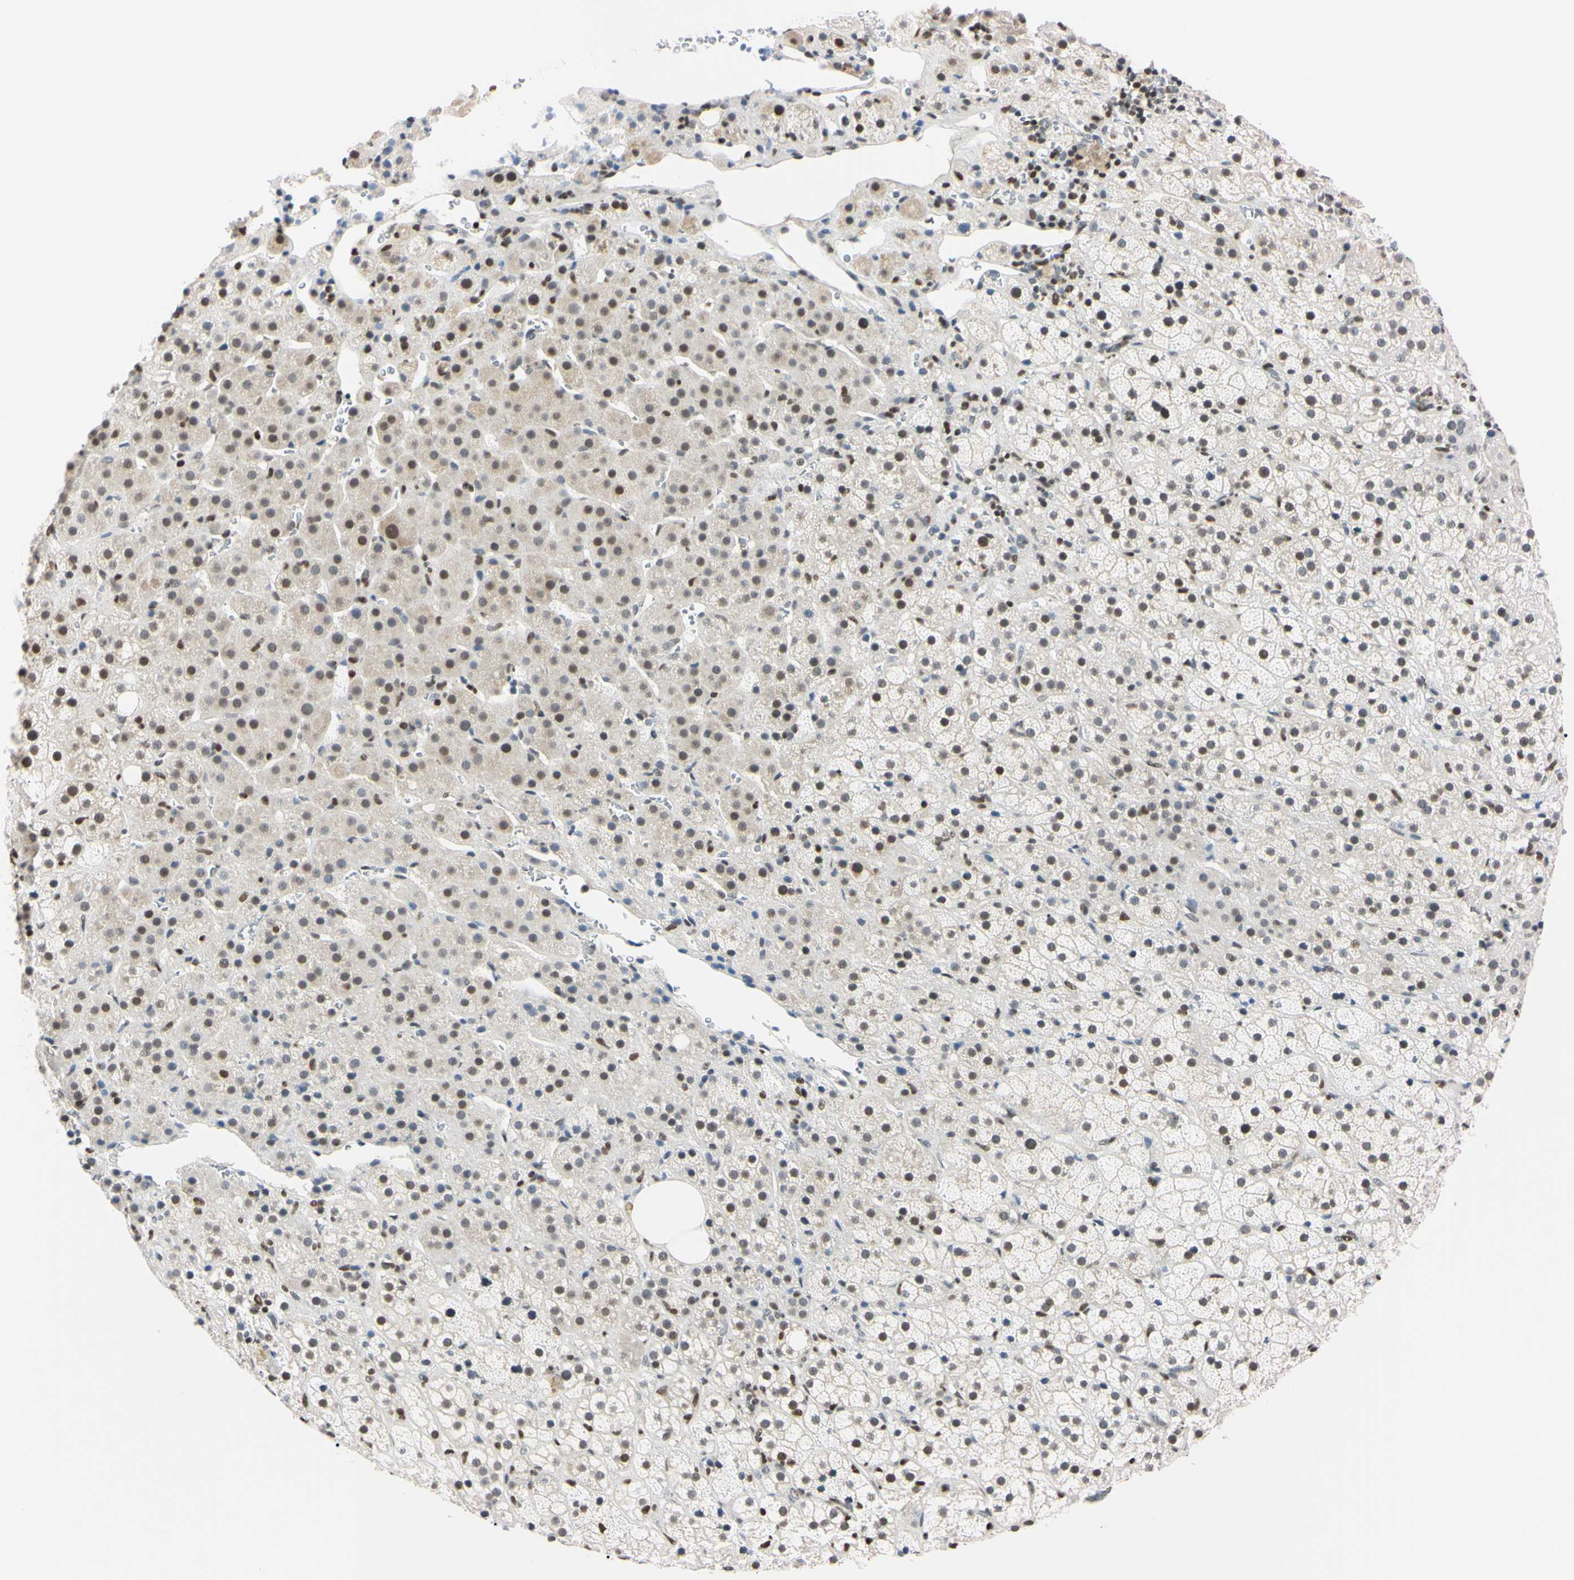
{"staining": {"intensity": "moderate", "quantity": "25%-75%", "location": "nuclear"}, "tissue": "adrenal gland", "cell_type": "Glandular cells", "image_type": "normal", "snomed": [{"axis": "morphology", "description": "Normal tissue, NOS"}, {"axis": "topography", "description": "Adrenal gland"}], "caption": "The image demonstrates immunohistochemical staining of unremarkable adrenal gland. There is moderate nuclear positivity is present in about 25%-75% of glandular cells.", "gene": "C1orf174", "patient": {"sex": "female", "age": 57}}